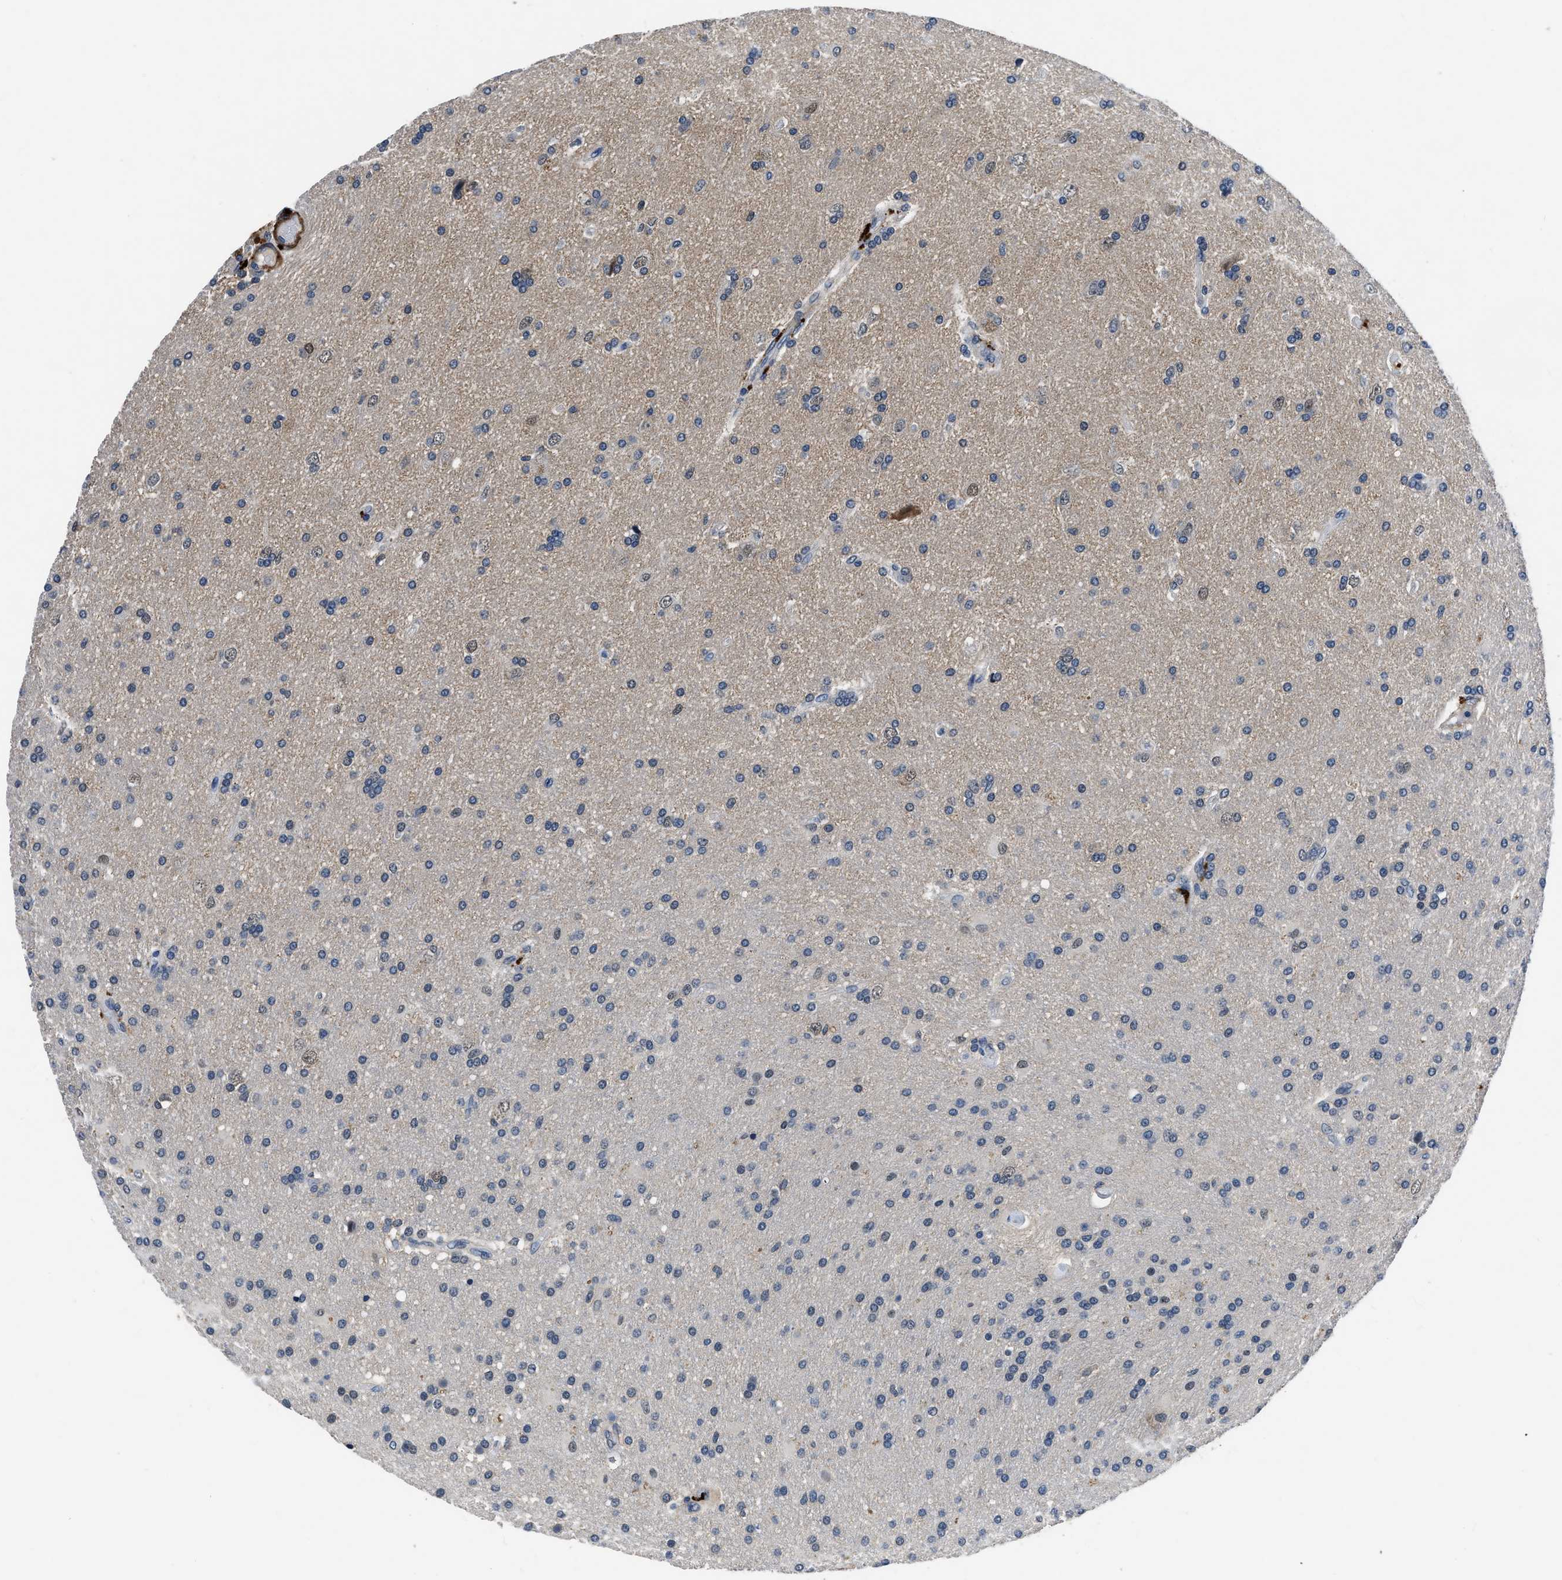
{"staining": {"intensity": "negative", "quantity": "none", "location": "none"}, "tissue": "glioma", "cell_type": "Tumor cells", "image_type": "cancer", "snomed": [{"axis": "morphology", "description": "Glioma, malignant, High grade"}, {"axis": "topography", "description": "Brain"}], "caption": "Glioma was stained to show a protein in brown. There is no significant staining in tumor cells. (DAB (3,3'-diaminobenzidine) immunohistochemistry with hematoxylin counter stain).", "gene": "LANCL2", "patient": {"sex": "male", "age": 72}}